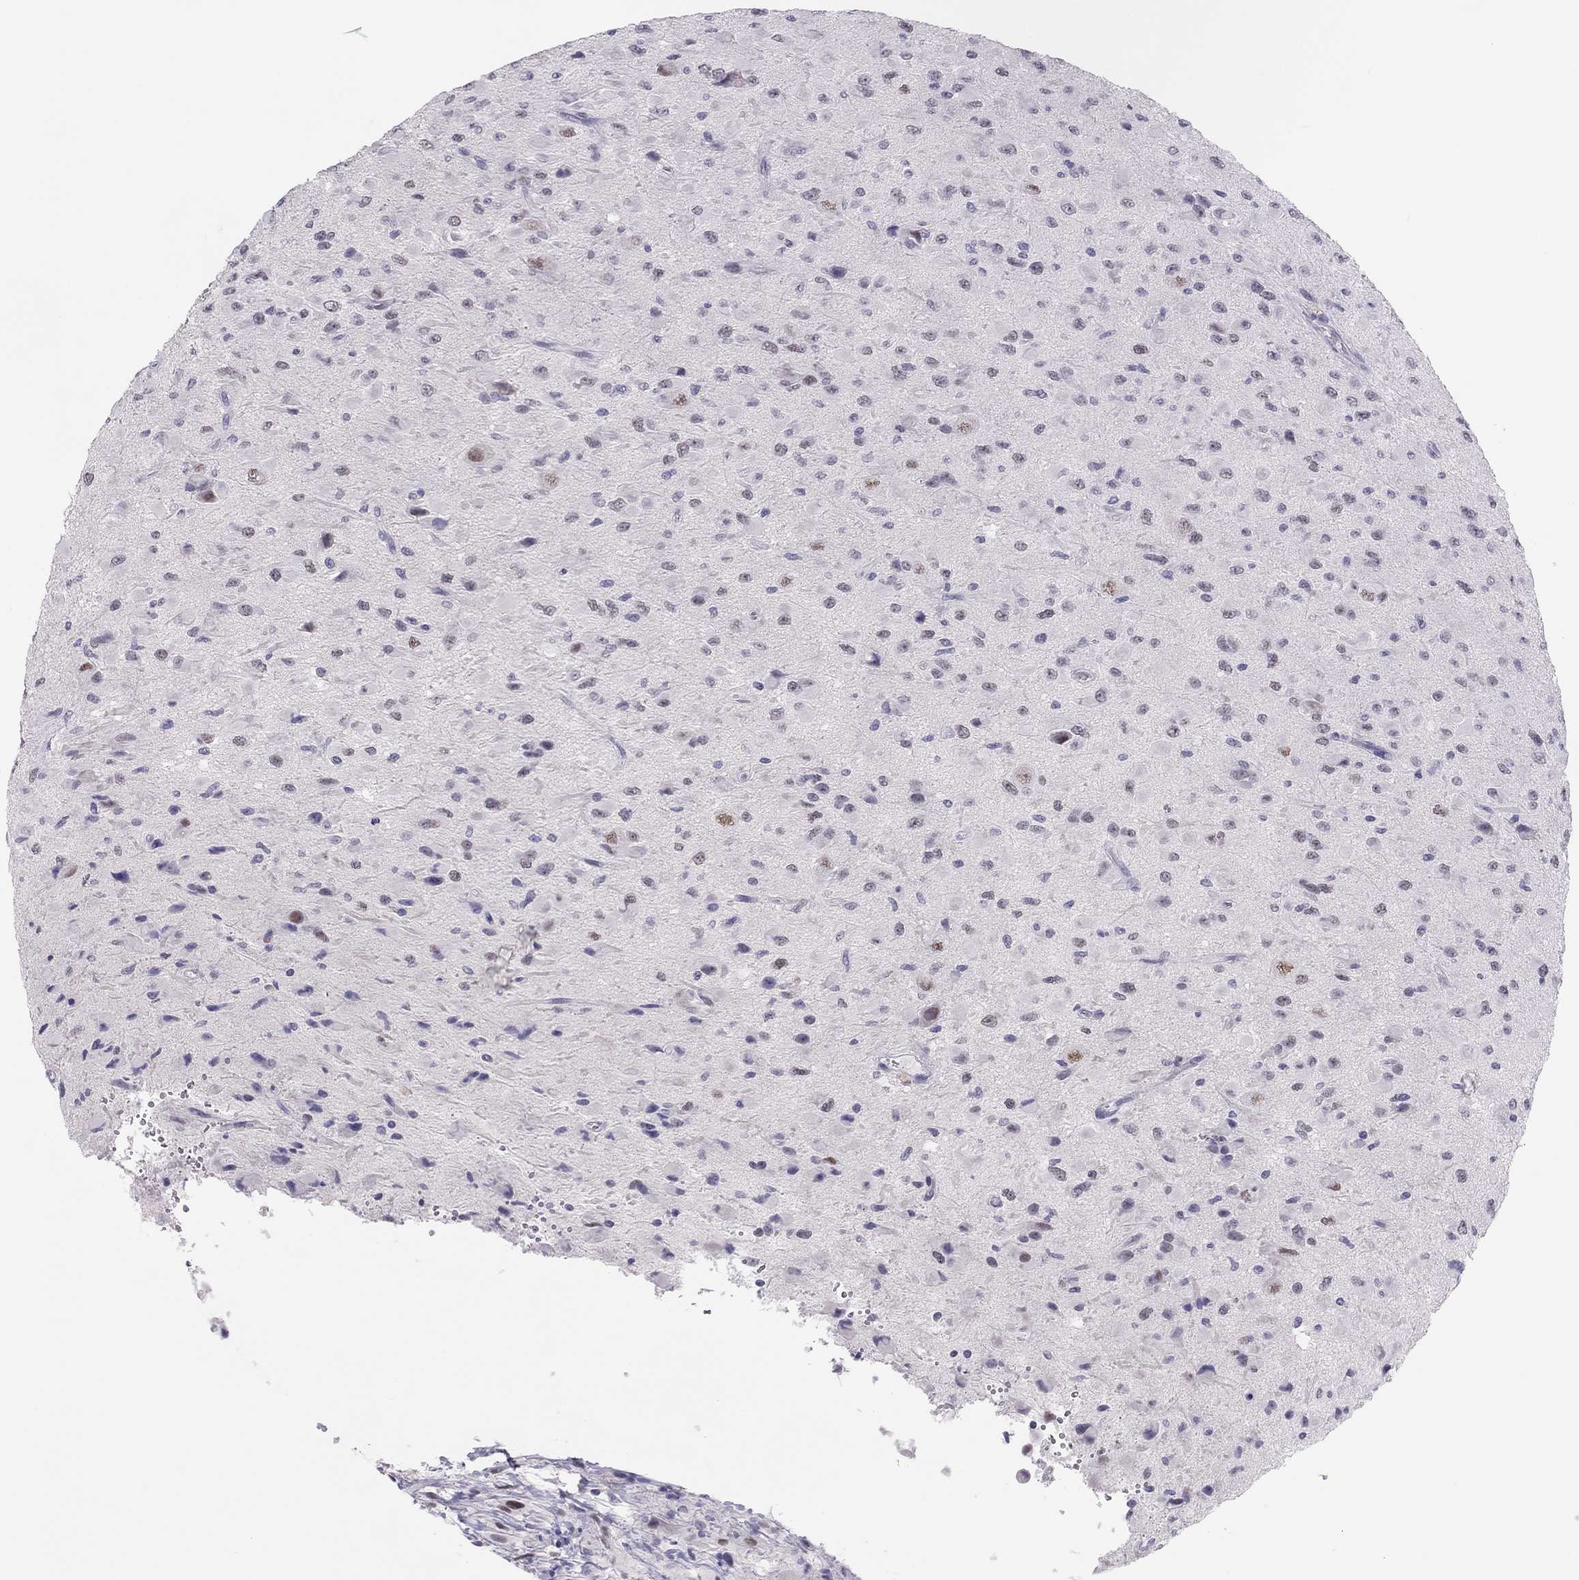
{"staining": {"intensity": "negative", "quantity": "none", "location": "none"}, "tissue": "glioma", "cell_type": "Tumor cells", "image_type": "cancer", "snomed": [{"axis": "morphology", "description": "Glioma, malignant, High grade"}, {"axis": "topography", "description": "Cerebral cortex"}], "caption": "Protein analysis of malignant glioma (high-grade) shows no significant positivity in tumor cells.", "gene": "PHOX2A", "patient": {"sex": "male", "age": 35}}